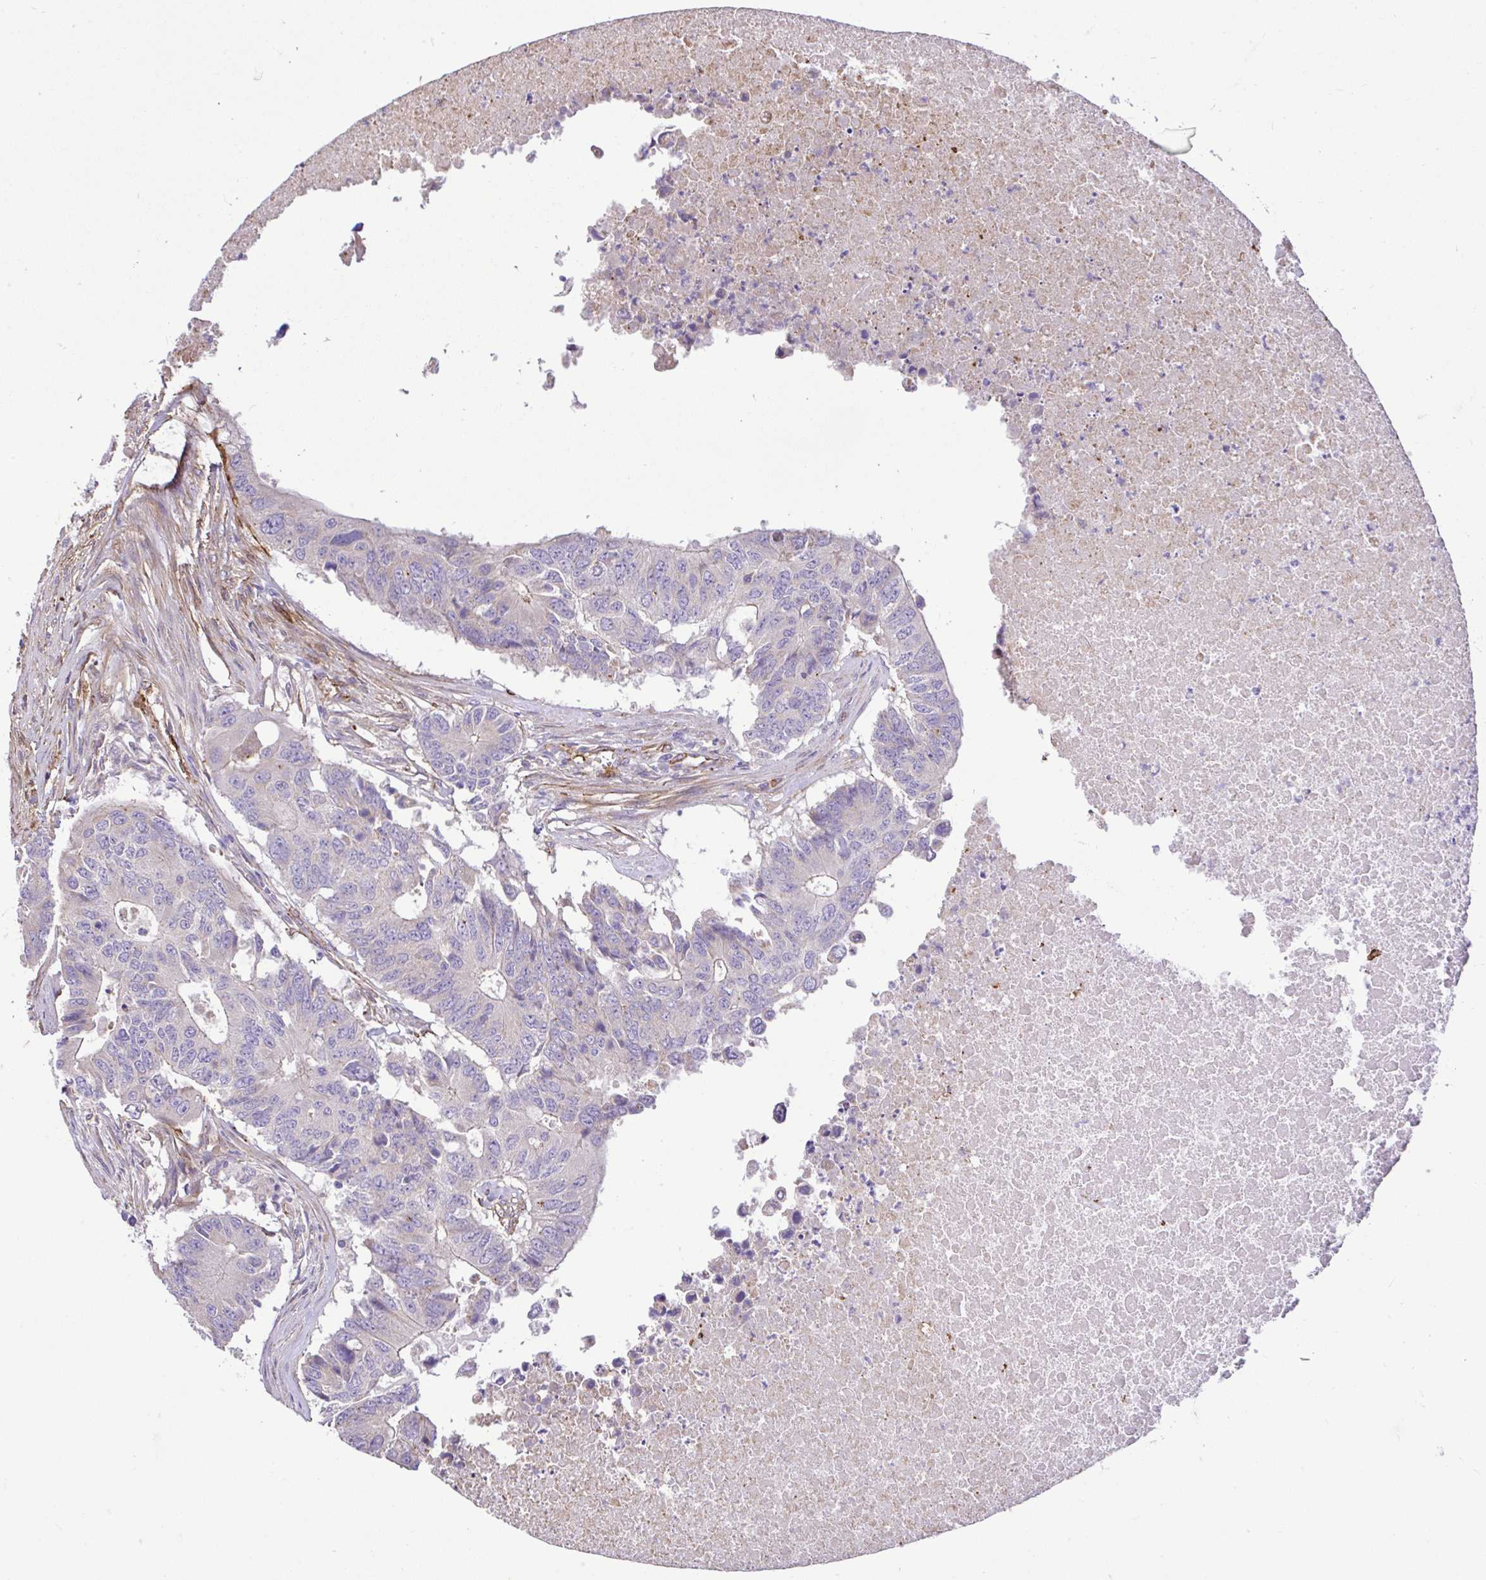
{"staining": {"intensity": "negative", "quantity": "none", "location": "none"}, "tissue": "colorectal cancer", "cell_type": "Tumor cells", "image_type": "cancer", "snomed": [{"axis": "morphology", "description": "Adenocarcinoma, NOS"}, {"axis": "topography", "description": "Colon"}], "caption": "DAB (3,3'-diaminobenzidine) immunohistochemical staining of adenocarcinoma (colorectal) reveals no significant expression in tumor cells.", "gene": "PTPRK", "patient": {"sex": "male", "age": 71}}